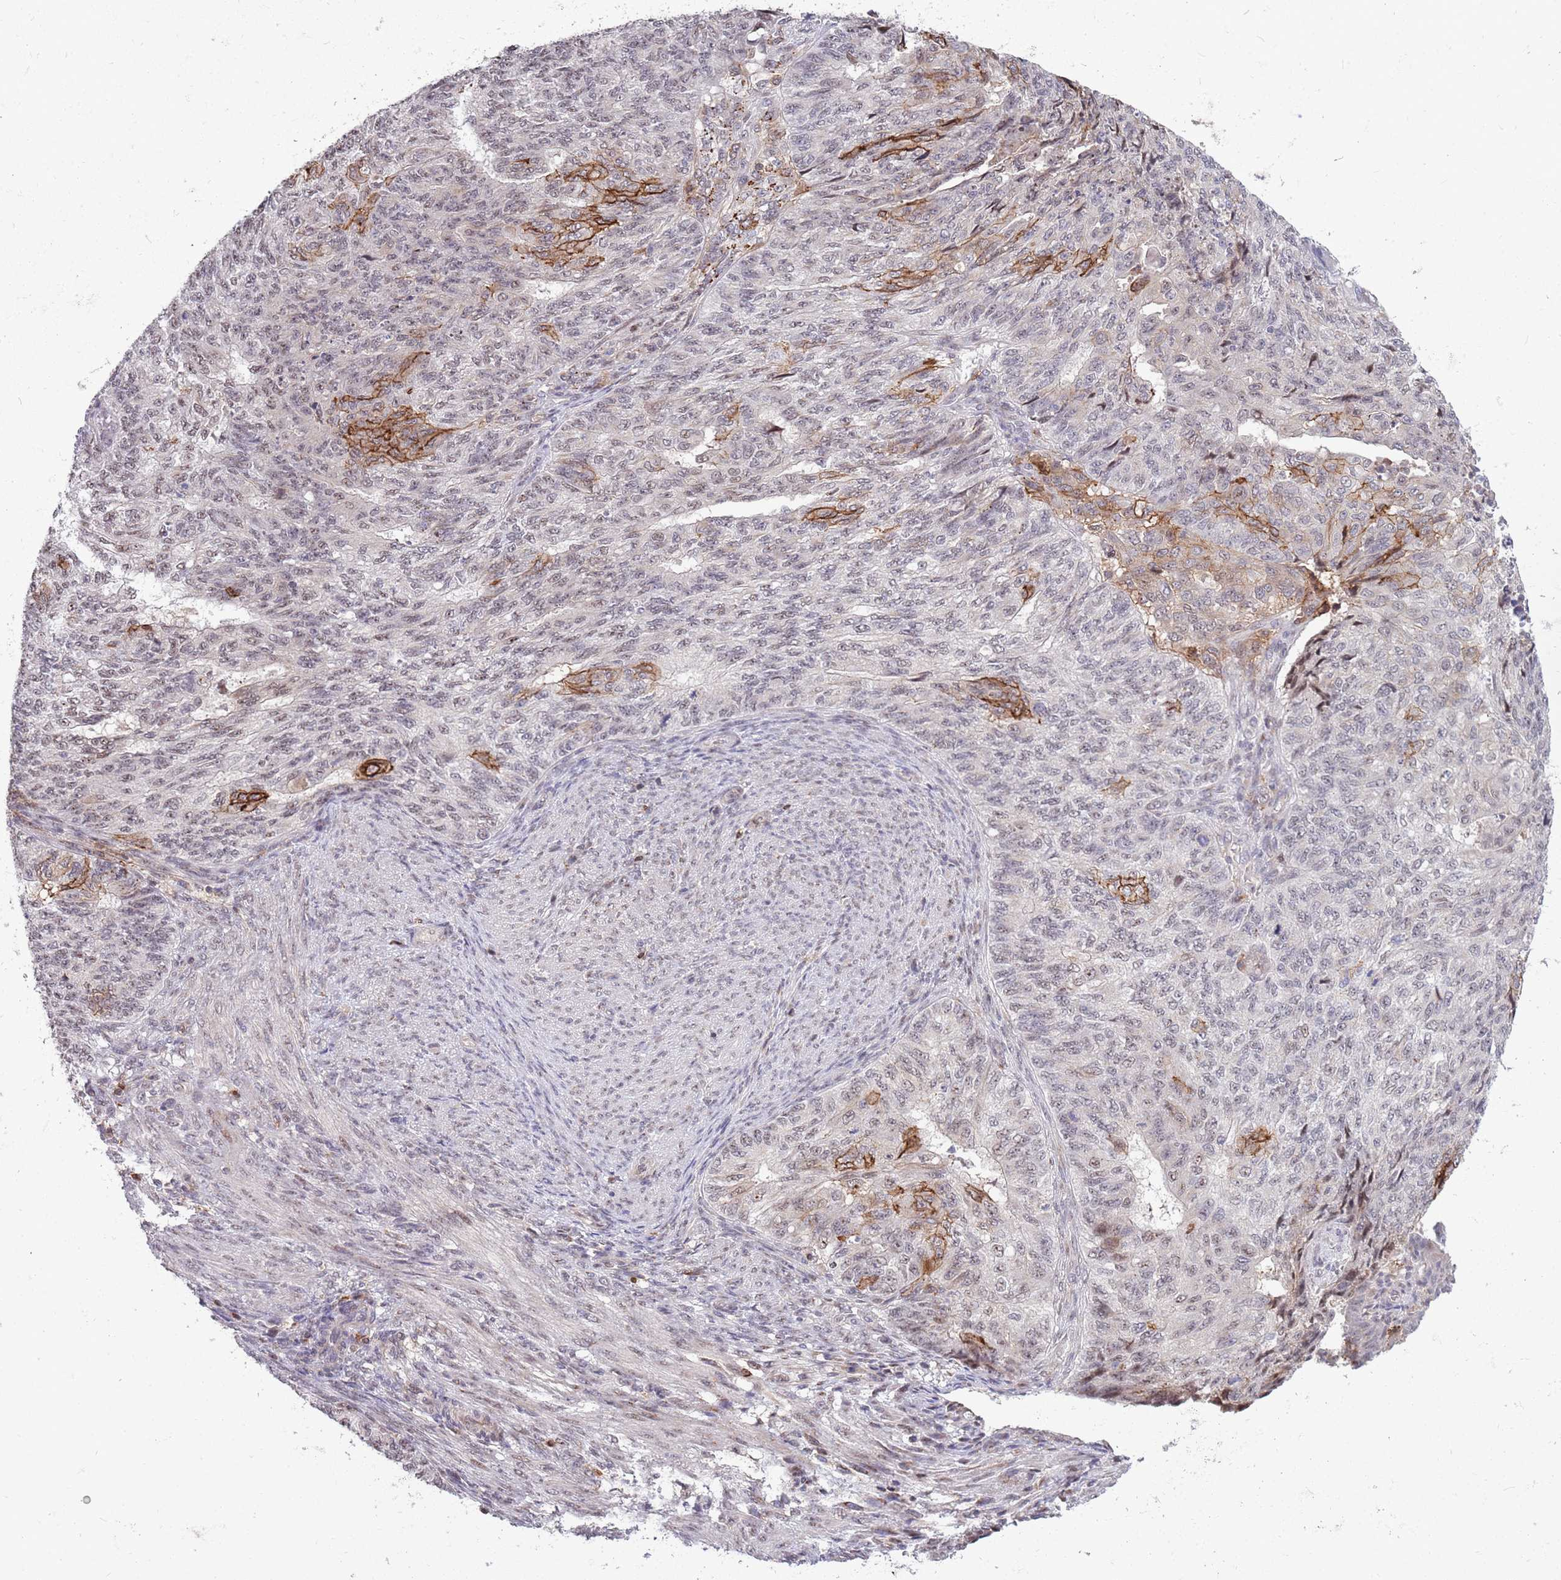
{"staining": {"intensity": "weak", "quantity": "<25%", "location": "nuclear"}, "tissue": "endometrial cancer", "cell_type": "Tumor cells", "image_type": "cancer", "snomed": [{"axis": "morphology", "description": "Adenocarcinoma, NOS"}, {"axis": "topography", "description": "Endometrium"}], "caption": "There is no significant staining in tumor cells of endometrial cancer (adenocarcinoma). (DAB (3,3'-diaminobenzidine) immunohistochemistry visualized using brightfield microscopy, high magnification).", "gene": "CCNJL", "patient": {"sex": "female", "age": 32}}